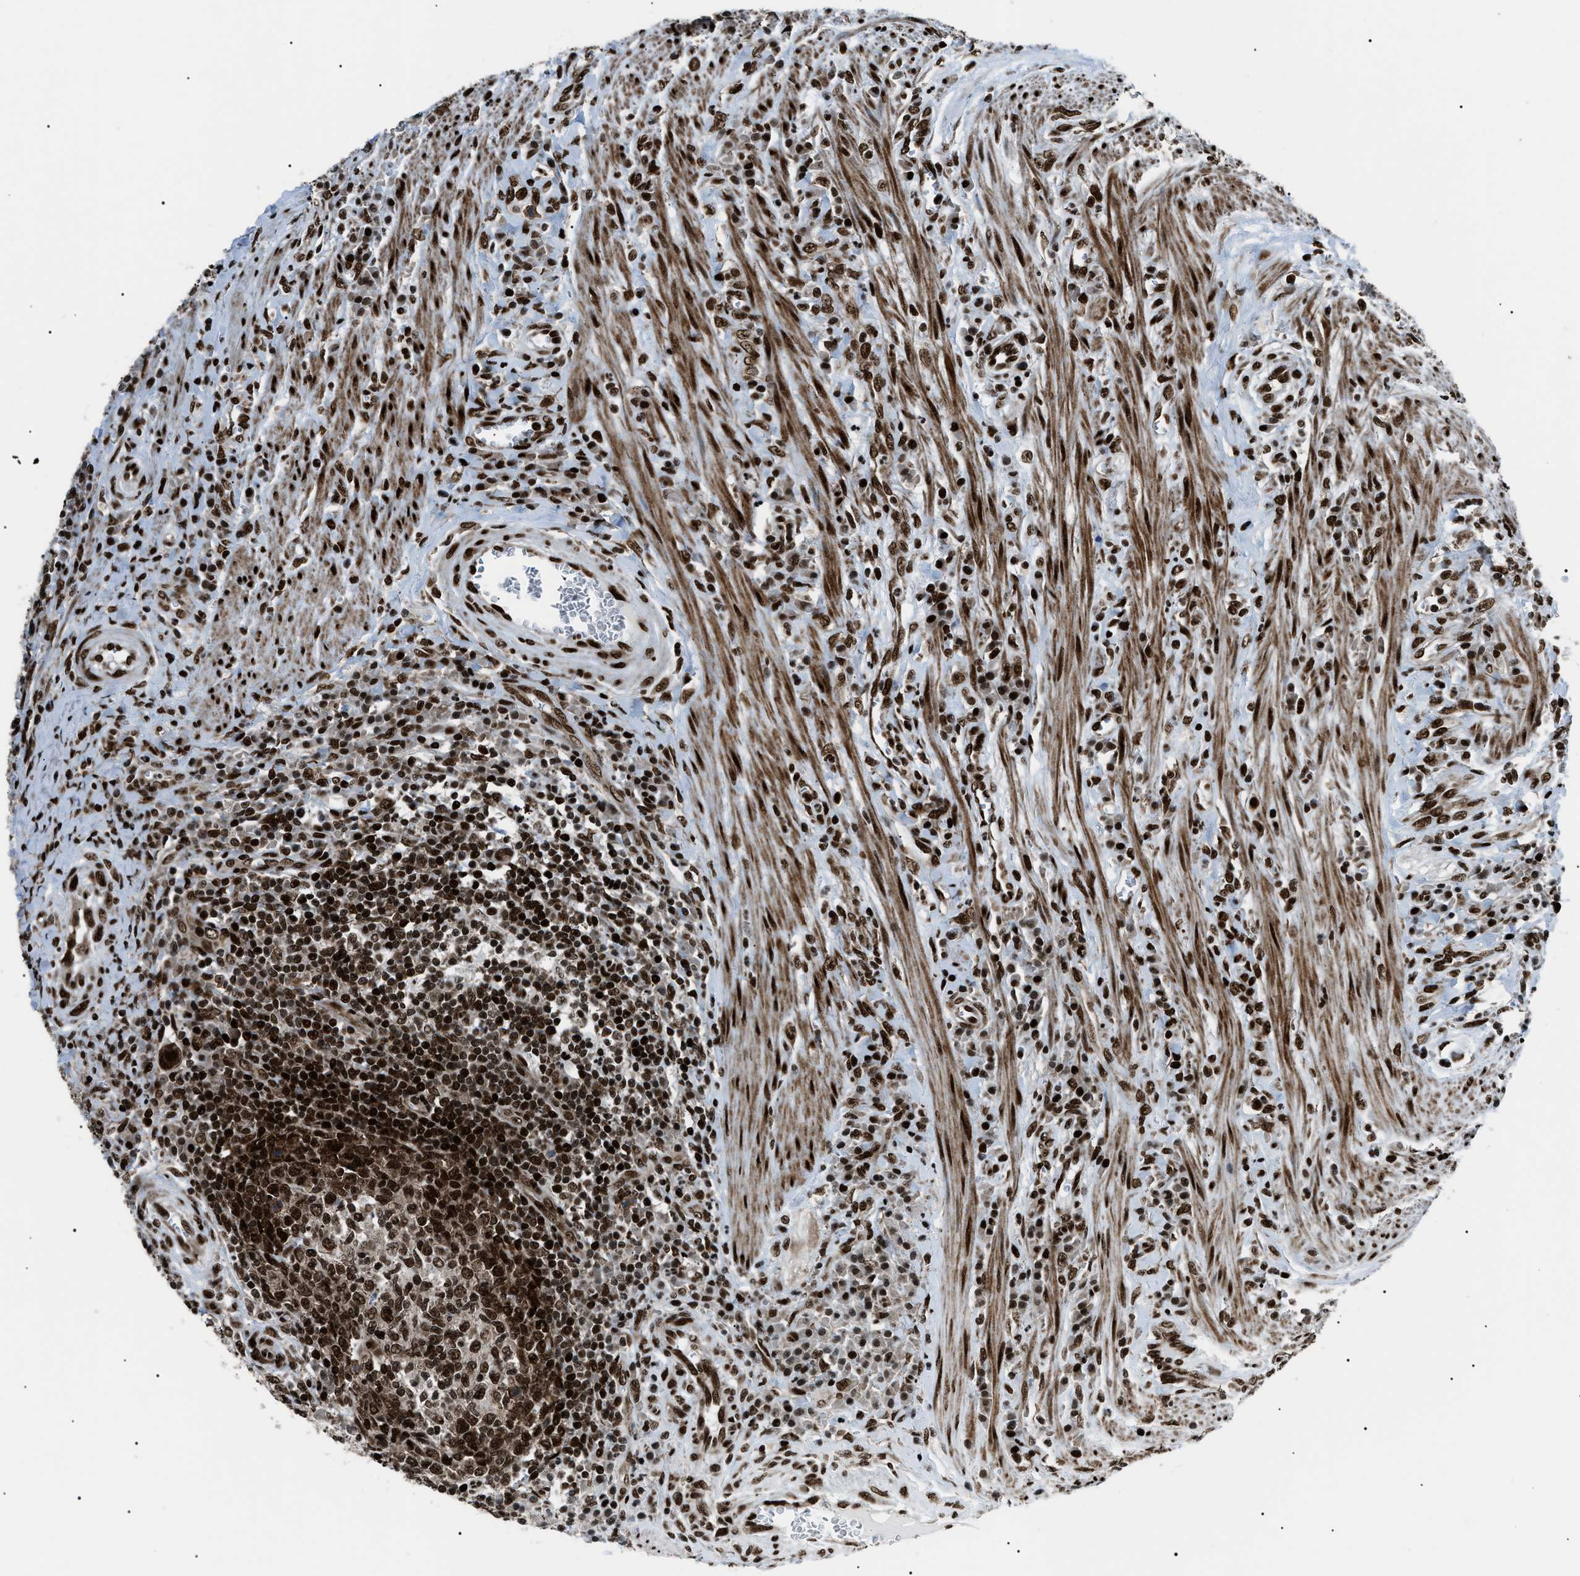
{"staining": {"intensity": "strong", "quantity": ">75%", "location": "cytoplasmic/membranous,nuclear"}, "tissue": "colorectal cancer", "cell_type": "Tumor cells", "image_type": "cancer", "snomed": [{"axis": "morphology", "description": "Inflammation, NOS"}, {"axis": "morphology", "description": "Adenocarcinoma, NOS"}, {"axis": "topography", "description": "Colon"}], "caption": "Protein expression analysis of human colorectal cancer reveals strong cytoplasmic/membranous and nuclear positivity in about >75% of tumor cells.", "gene": "HNRNPK", "patient": {"sex": "male", "age": 72}}